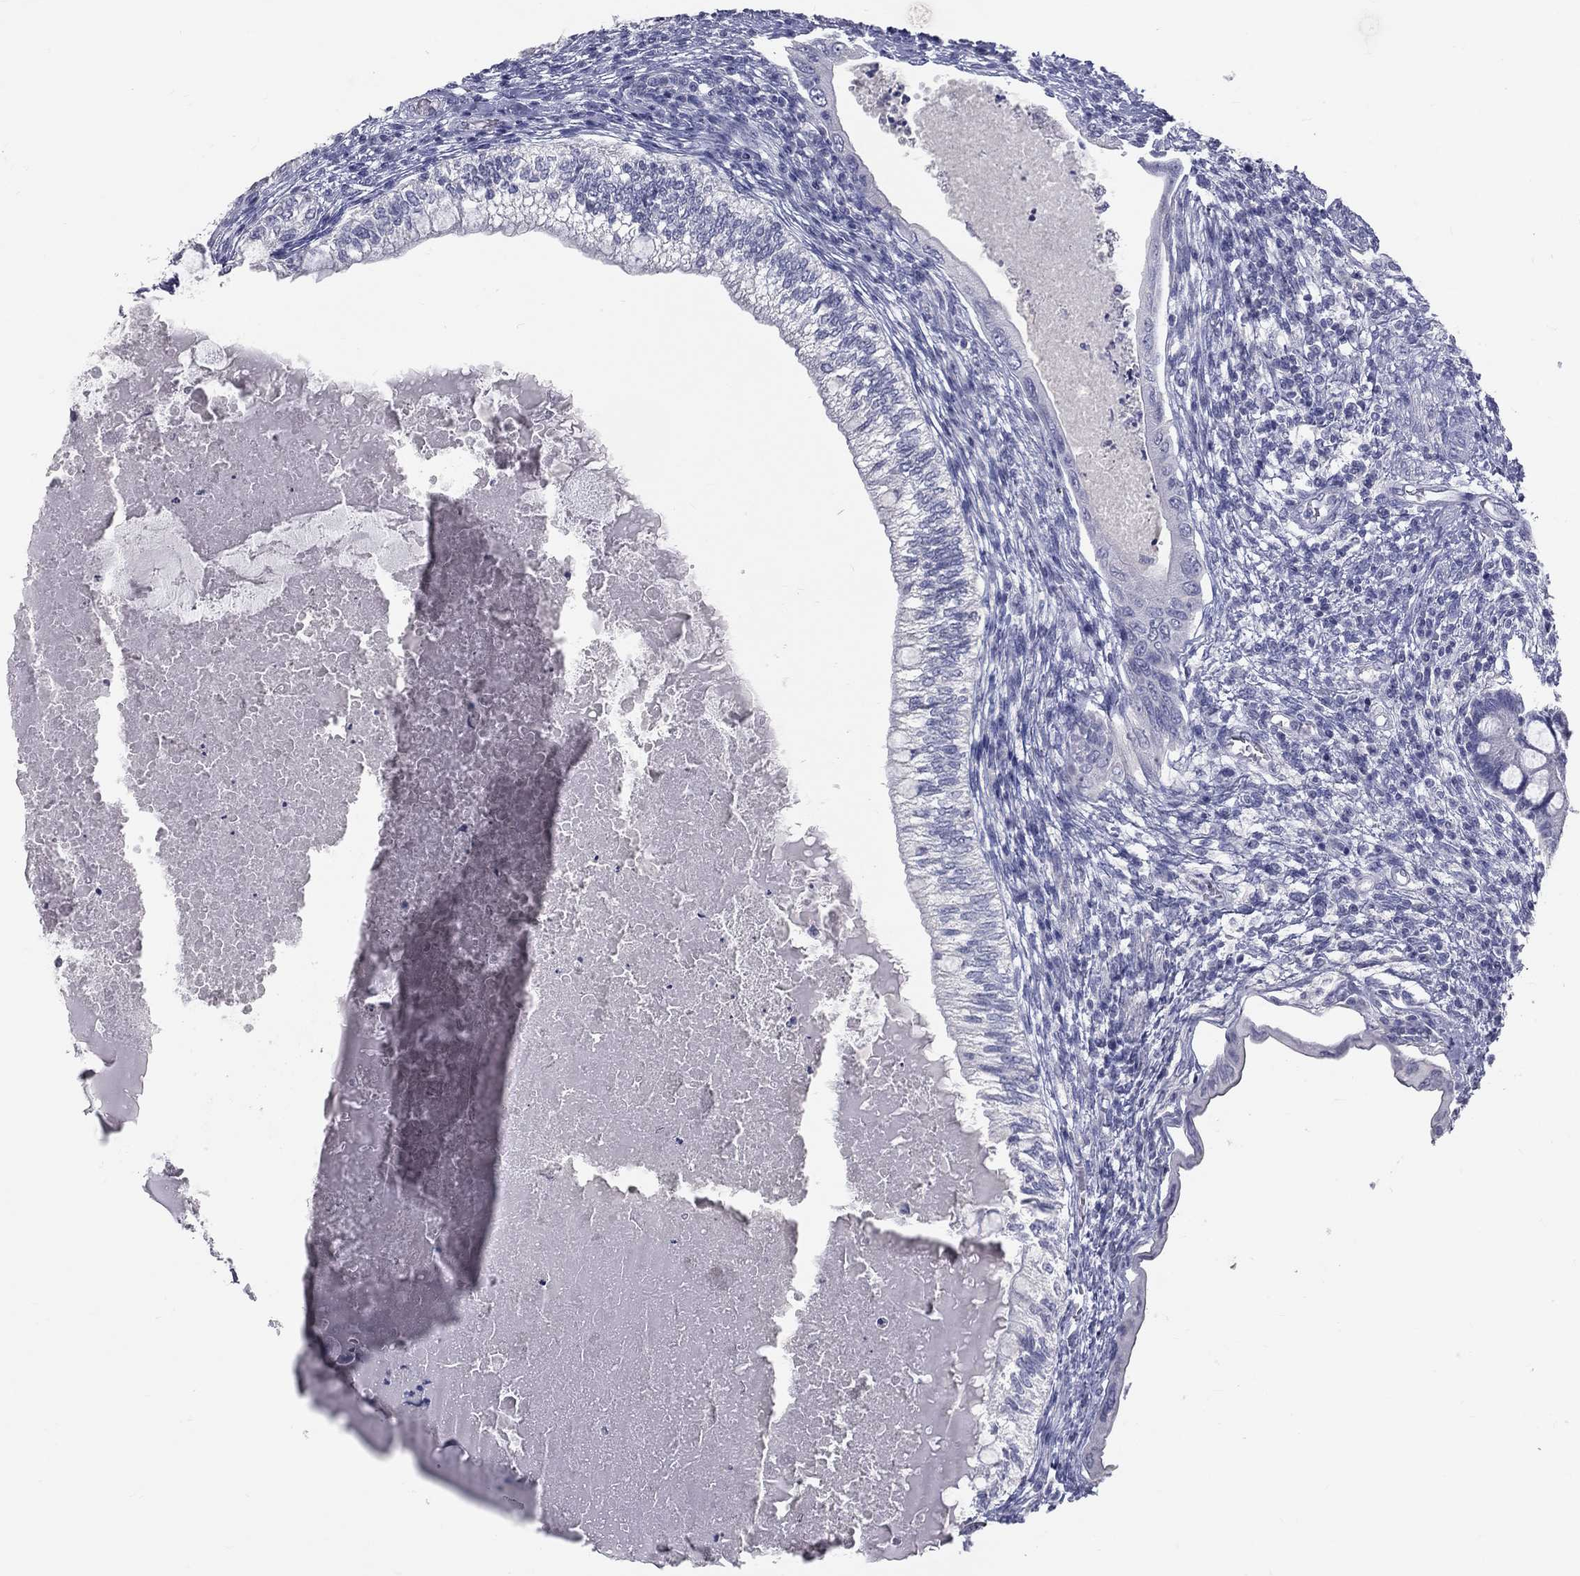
{"staining": {"intensity": "negative", "quantity": "none", "location": "none"}, "tissue": "testis cancer", "cell_type": "Tumor cells", "image_type": "cancer", "snomed": [{"axis": "morphology", "description": "Seminoma, NOS"}, {"axis": "morphology", "description": "Carcinoma, Embryonal, NOS"}, {"axis": "topography", "description": "Testis"}], "caption": "A micrograph of testis cancer stained for a protein displays no brown staining in tumor cells.", "gene": "TFPI2", "patient": {"sex": "male", "age": 41}}